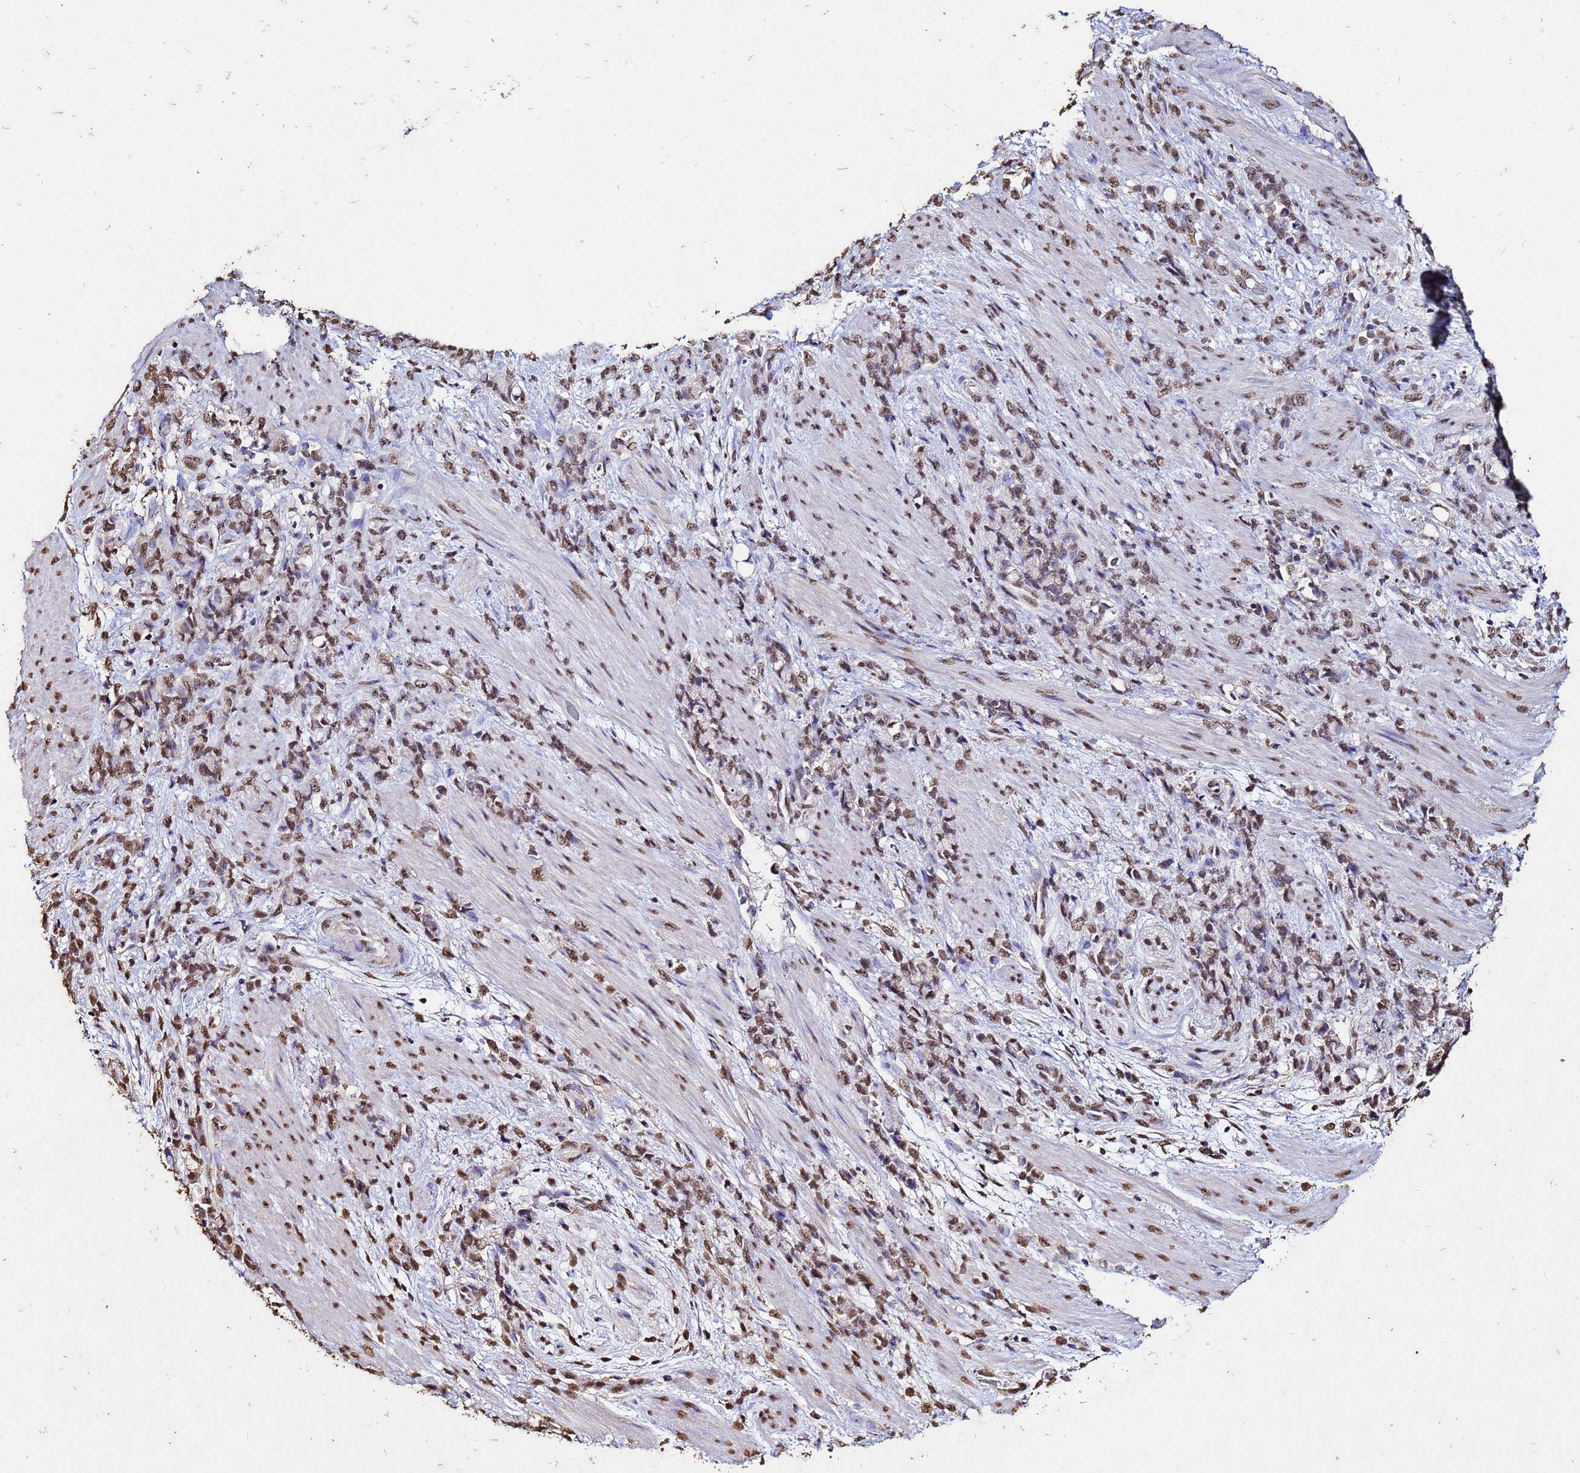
{"staining": {"intensity": "moderate", "quantity": ">75%", "location": "nuclear"}, "tissue": "stomach cancer", "cell_type": "Tumor cells", "image_type": "cancer", "snomed": [{"axis": "morphology", "description": "Normal tissue, NOS"}, {"axis": "morphology", "description": "Adenocarcinoma, NOS"}, {"axis": "topography", "description": "Stomach"}], "caption": "This is a micrograph of IHC staining of stomach cancer (adenocarcinoma), which shows moderate staining in the nuclear of tumor cells.", "gene": "MYOCD", "patient": {"sex": "female", "age": 79}}